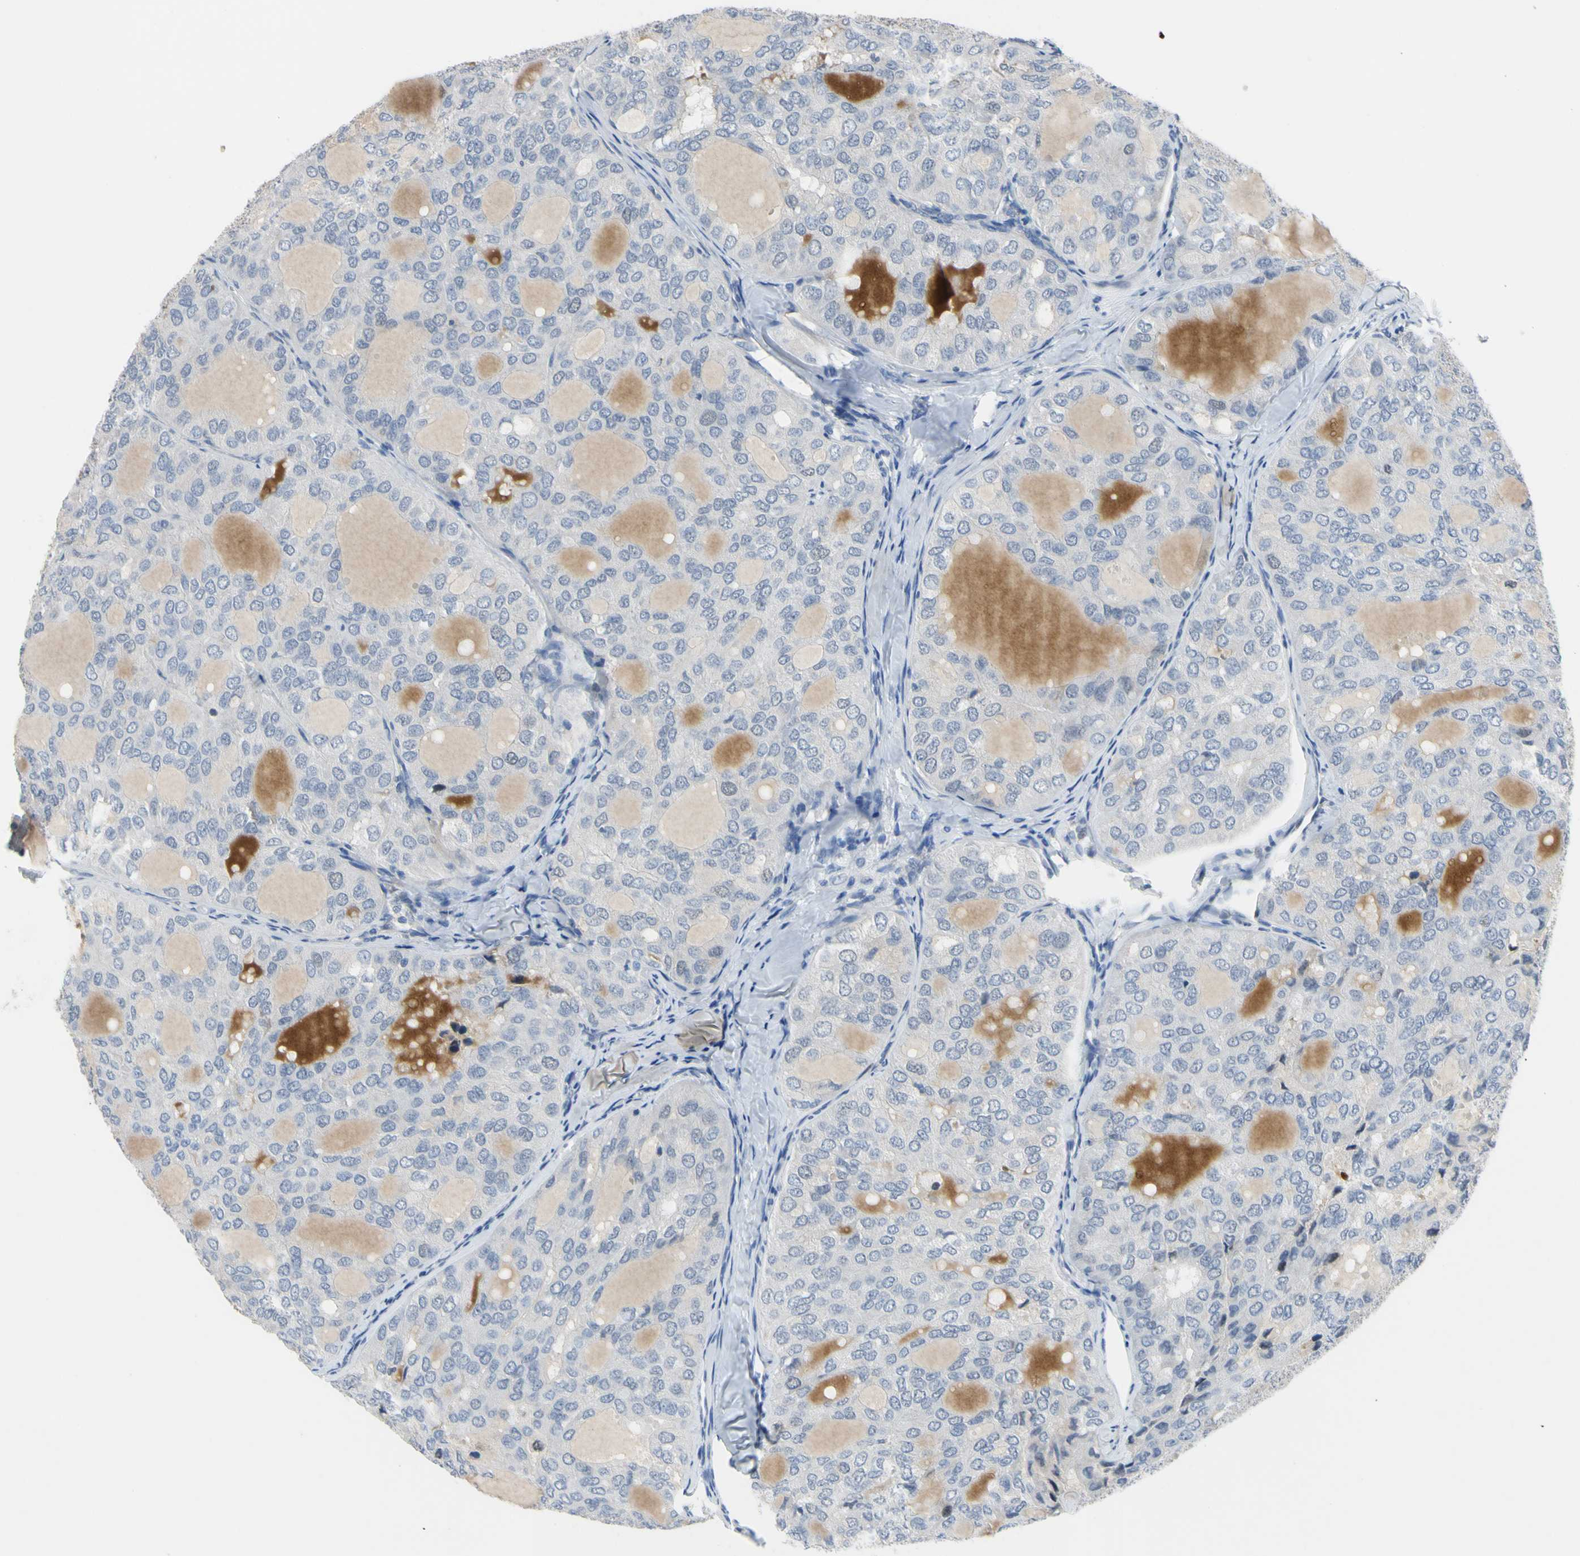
{"staining": {"intensity": "negative", "quantity": "none", "location": "none"}, "tissue": "thyroid cancer", "cell_type": "Tumor cells", "image_type": "cancer", "snomed": [{"axis": "morphology", "description": "Follicular adenoma carcinoma, NOS"}, {"axis": "topography", "description": "Thyroid gland"}], "caption": "High power microscopy photomicrograph of an IHC micrograph of thyroid cancer (follicular adenoma carcinoma), revealing no significant positivity in tumor cells. (DAB (3,3'-diaminobenzidine) IHC visualized using brightfield microscopy, high magnification).", "gene": "LHX9", "patient": {"sex": "male", "age": 75}}